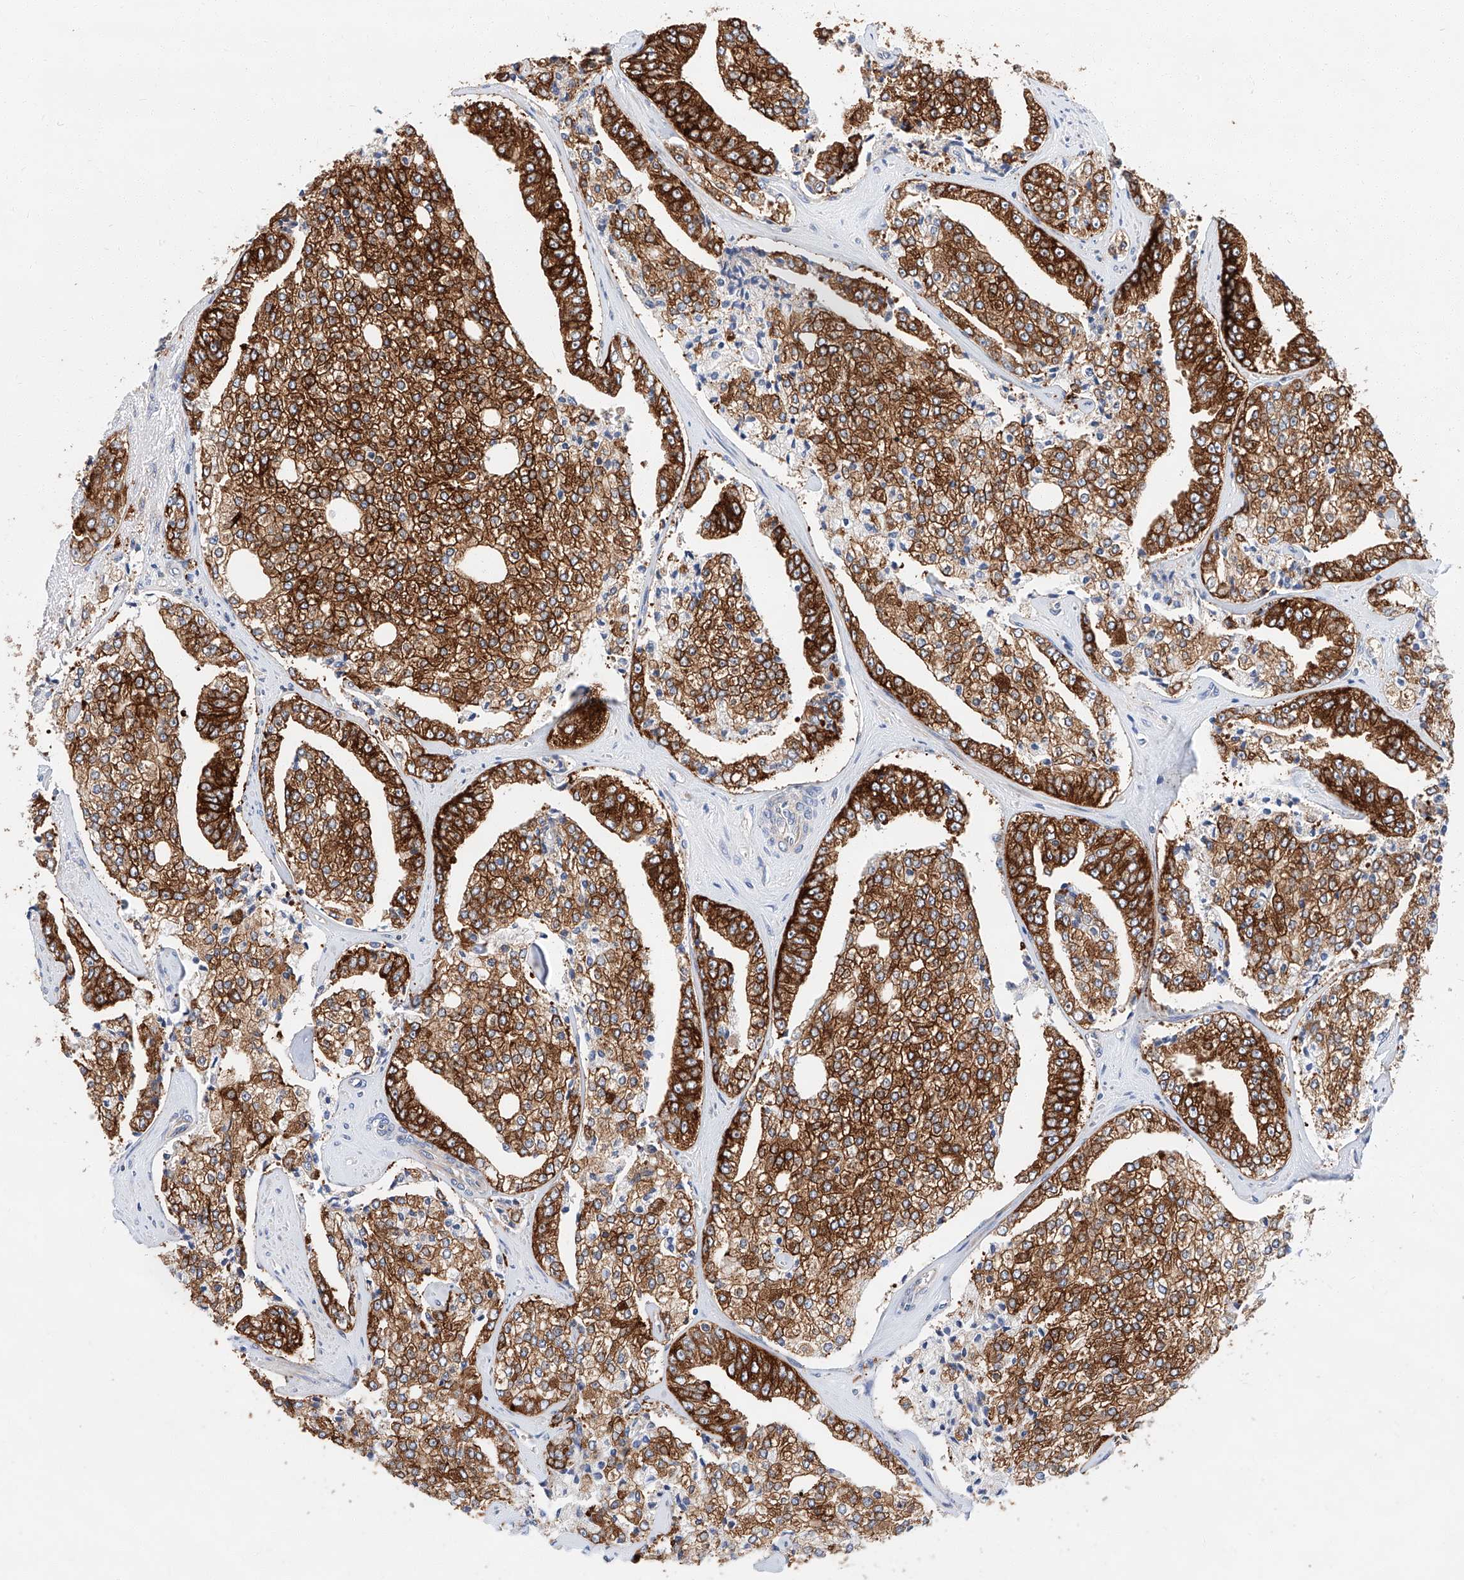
{"staining": {"intensity": "strong", "quantity": ">75%", "location": "cytoplasmic/membranous"}, "tissue": "prostate cancer", "cell_type": "Tumor cells", "image_type": "cancer", "snomed": [{"axis": "morphology", "description": "Adenocarcinoma, High grade"}, {"axis": "topography", "description": "Prostate"}], "caption": "High-grade adenocarcinoma (prostate) stained with immunohistochemistry shows strong cytoplasmic/membranous positivity in approximately >75% of tumor cells.", "gene": "GLMN", "patient": {"sex": "male", "age": 71}}